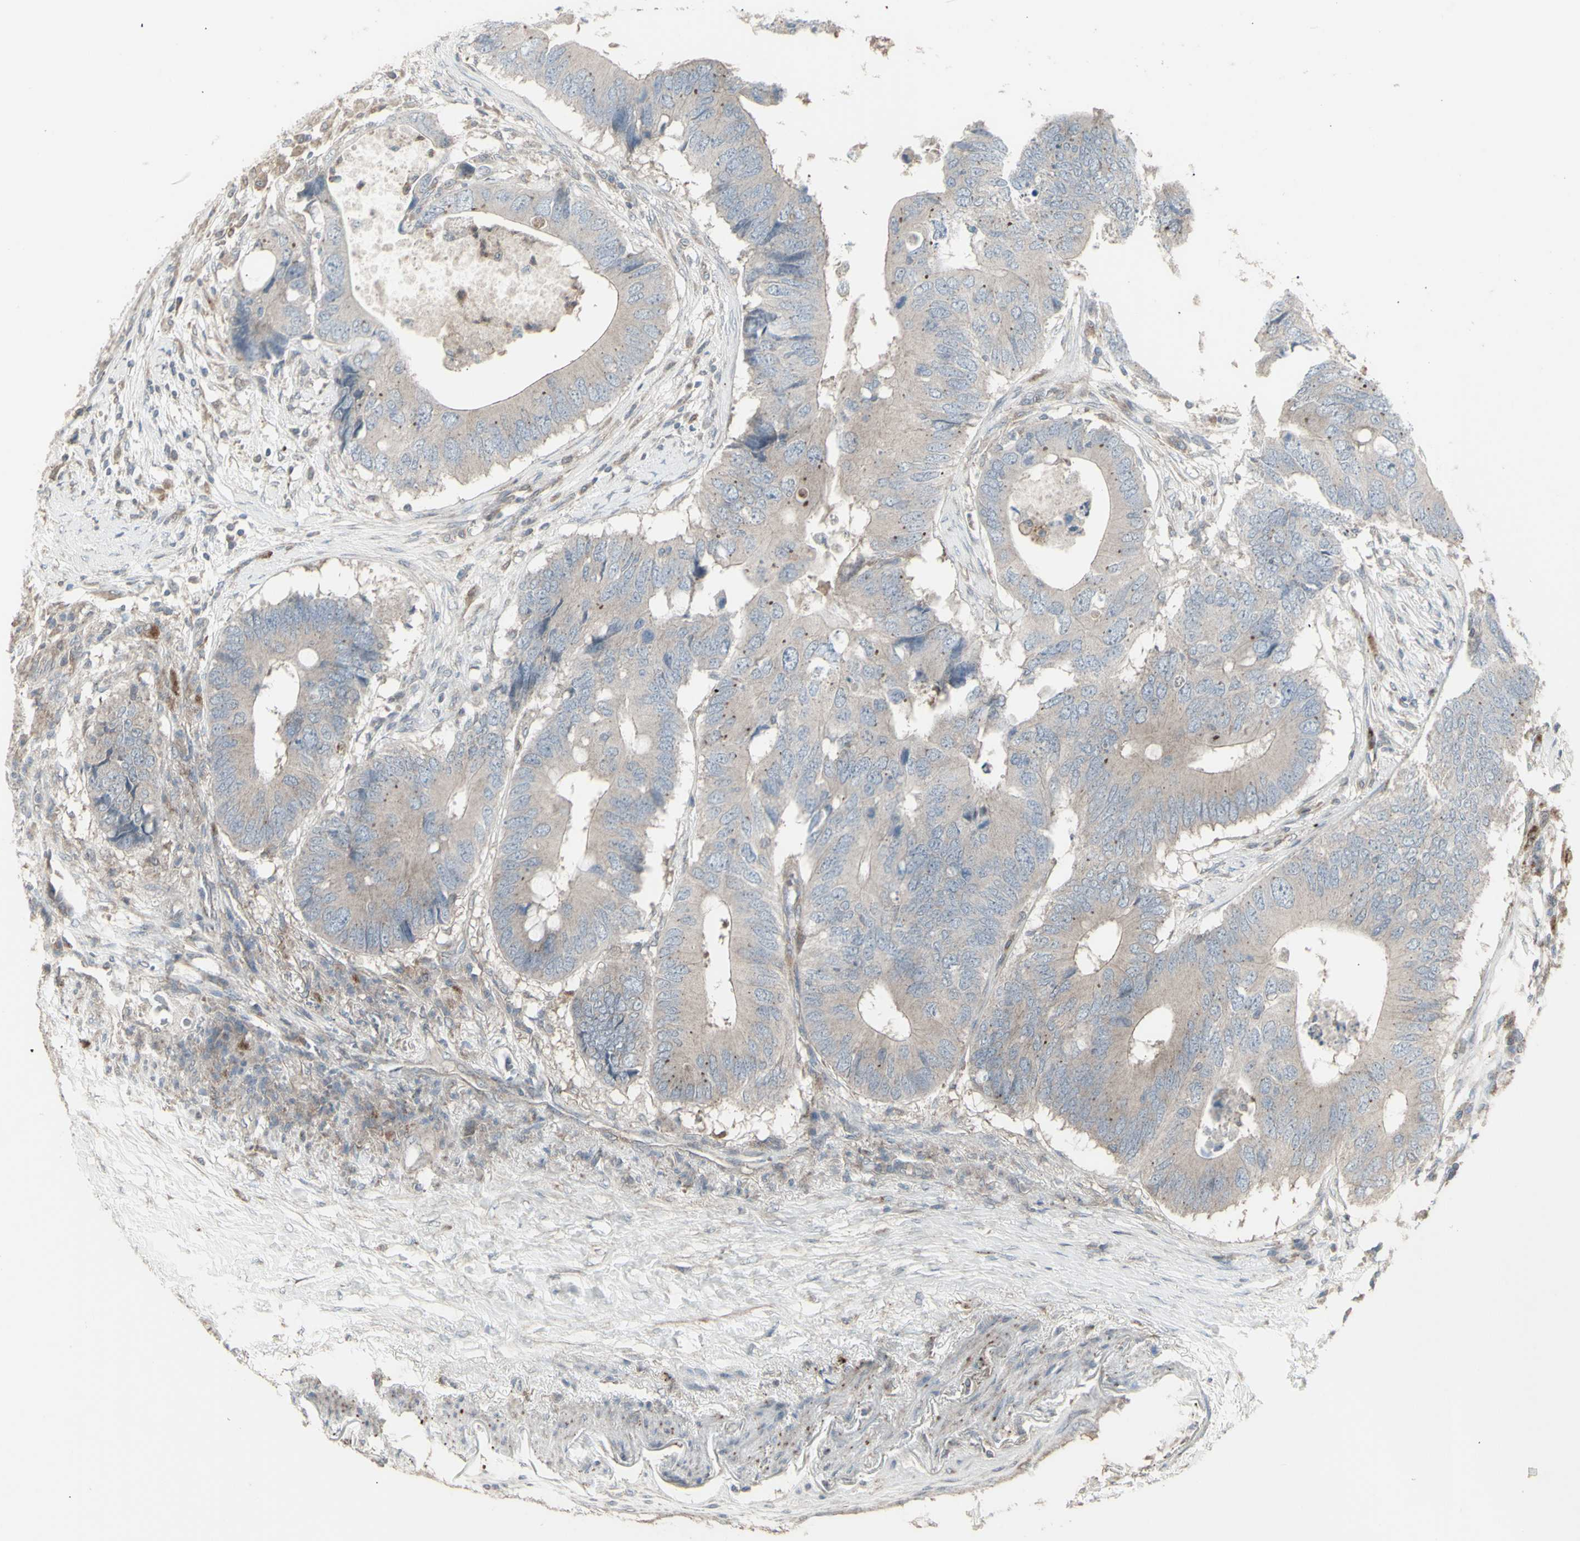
{"staining": {"intensity": "weak", "quantity": ">75%", "location": "cytoplasmic/membranous"}, "tissue": "colorectal cancer", "cell_type": "Tumor cells", "image_type": "cancer", "snomed": [{"axis": "morphology", "description": "Adenocarcinoma, NOS"}, {"axis": "topography", "description": "Colon"}], "caption": "Immunohistochemical staining of adenocarcinoma (colorectal) displays low levels of weak cytoplasmic/membranous protein staining in about >75% of tumor cells. Nuclei are stained in blue.", "gene": "RNASEL", "patient": {"sex": "male", "age": 71}}